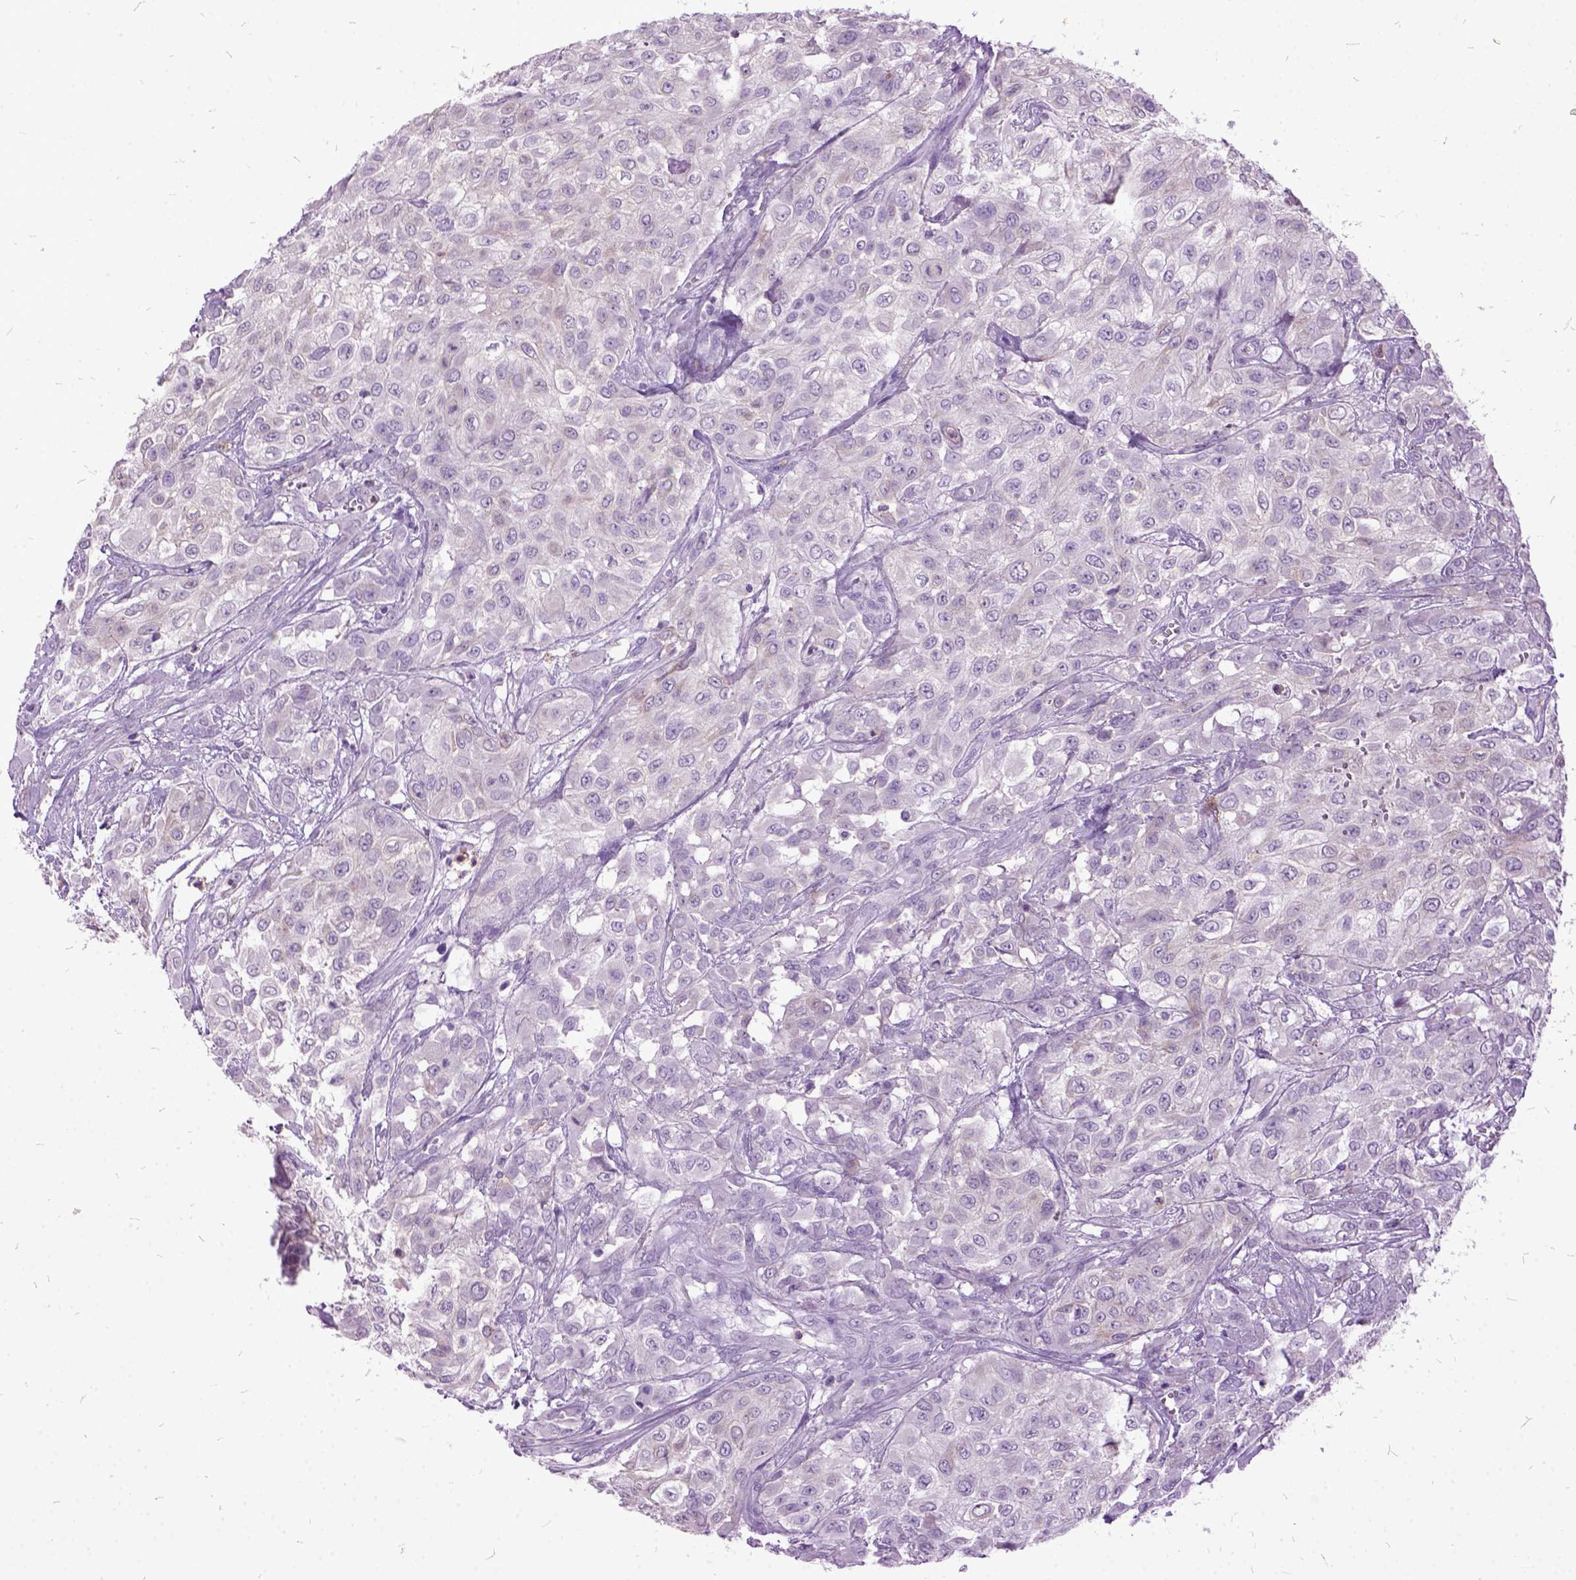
{"staining": {"intensity": "negative", "quantity": "none", "location": "none"}, "tissue": "urothelial cancer", "cell_type": "Tumor cells", "image_type": "cancer", "snomed": [{"axis": "morphology", "description": "Urothelial carcinoma, High grade"}, {"axis": "topography", "description": "Urinary bladder"}], "caption": "IHC image of urothelial cancer stained for a protein (brown), which exhibits no positivity in tumor cells.", "gene": "MME", "patient": {"sex": "male", "age": 57}}